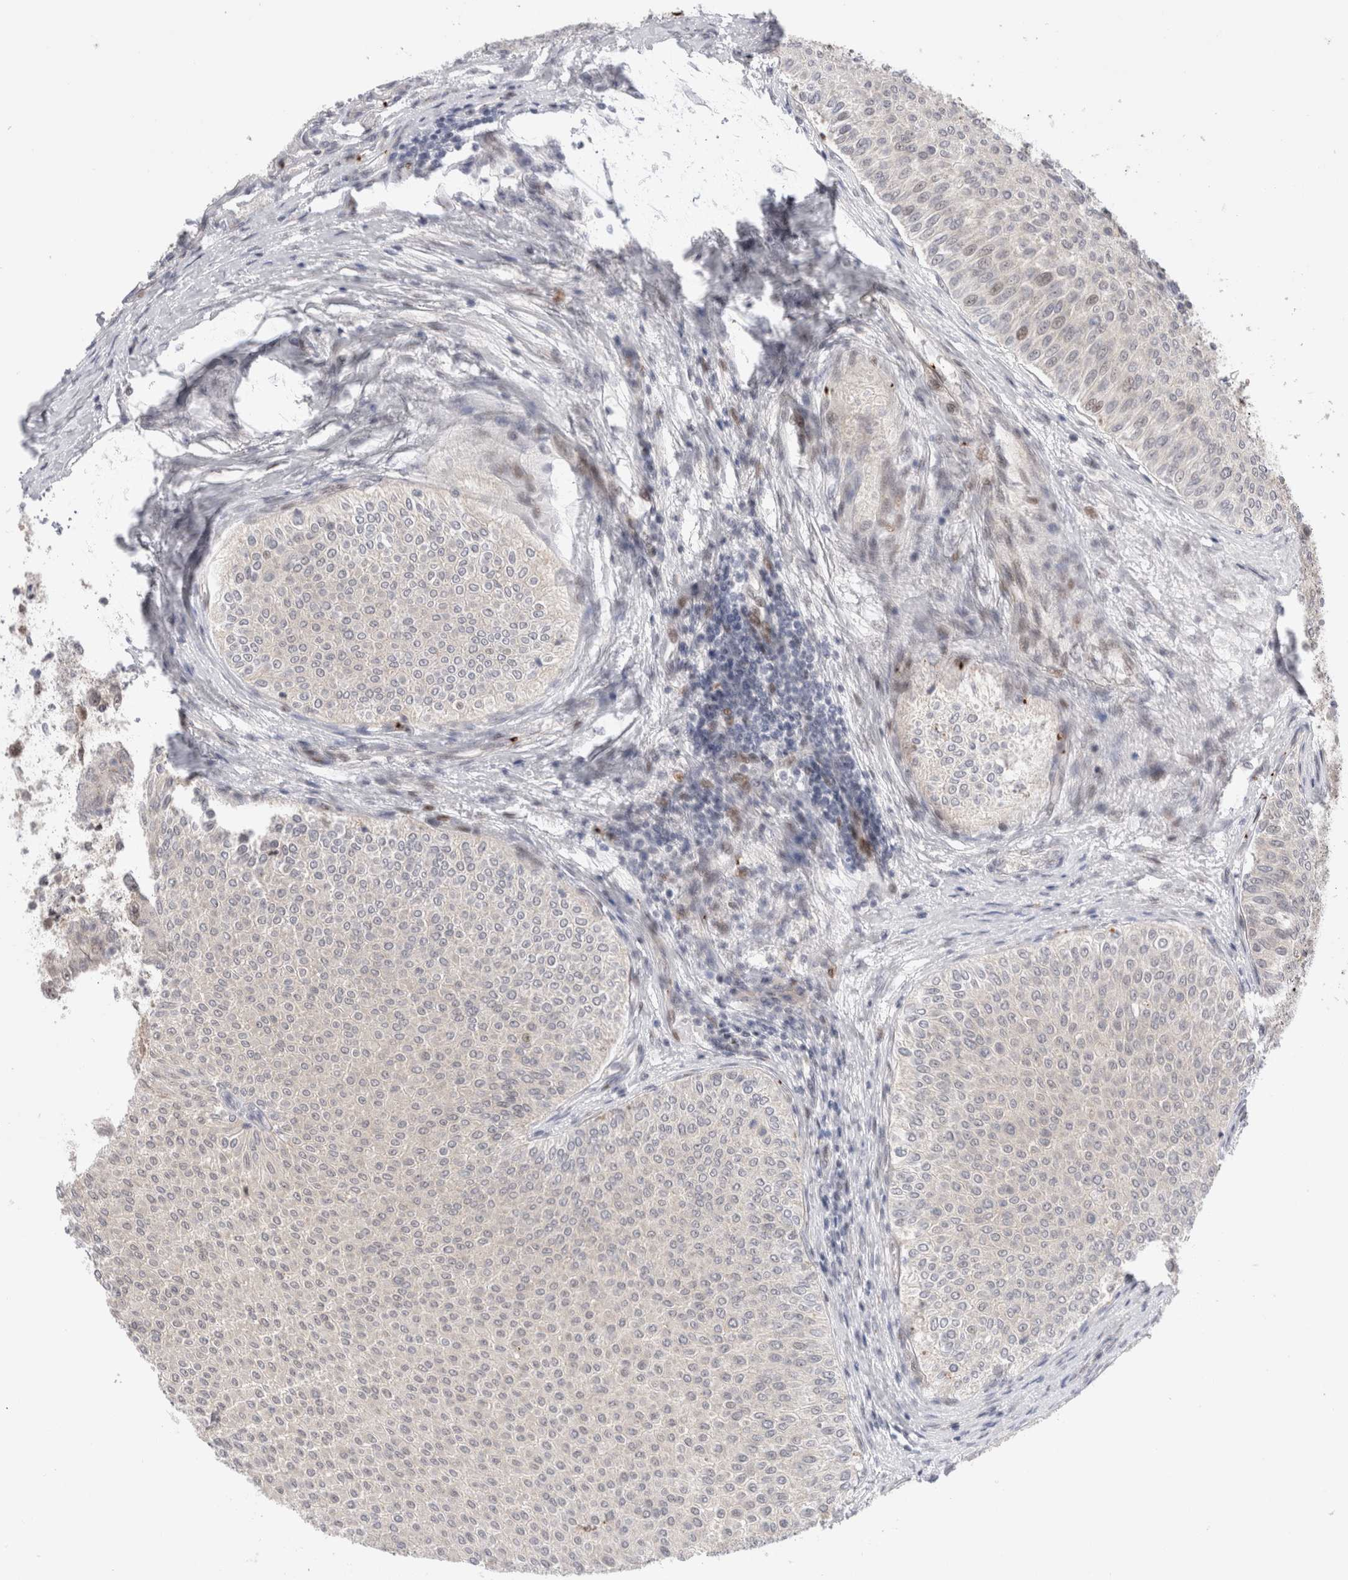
{"staining": {"intensity": "negative", "quantity": "none", "location": "none"}, "tissue": "urothelial cancer", "cell_type": "Tumor cells", "image_type": "cancer", "snomed": [{"axis": "morphology", "description": "Urothelial carcinoma, Low grade"}, {"axis": "topography", "description": "Urinary bladder"}], "caption": "Urothelial cancer stained for a protein using immunohistochemistry reveals no staining tumor cells.", "gene": "VPS28", "patient": {"sex": "male", "age": 78}}